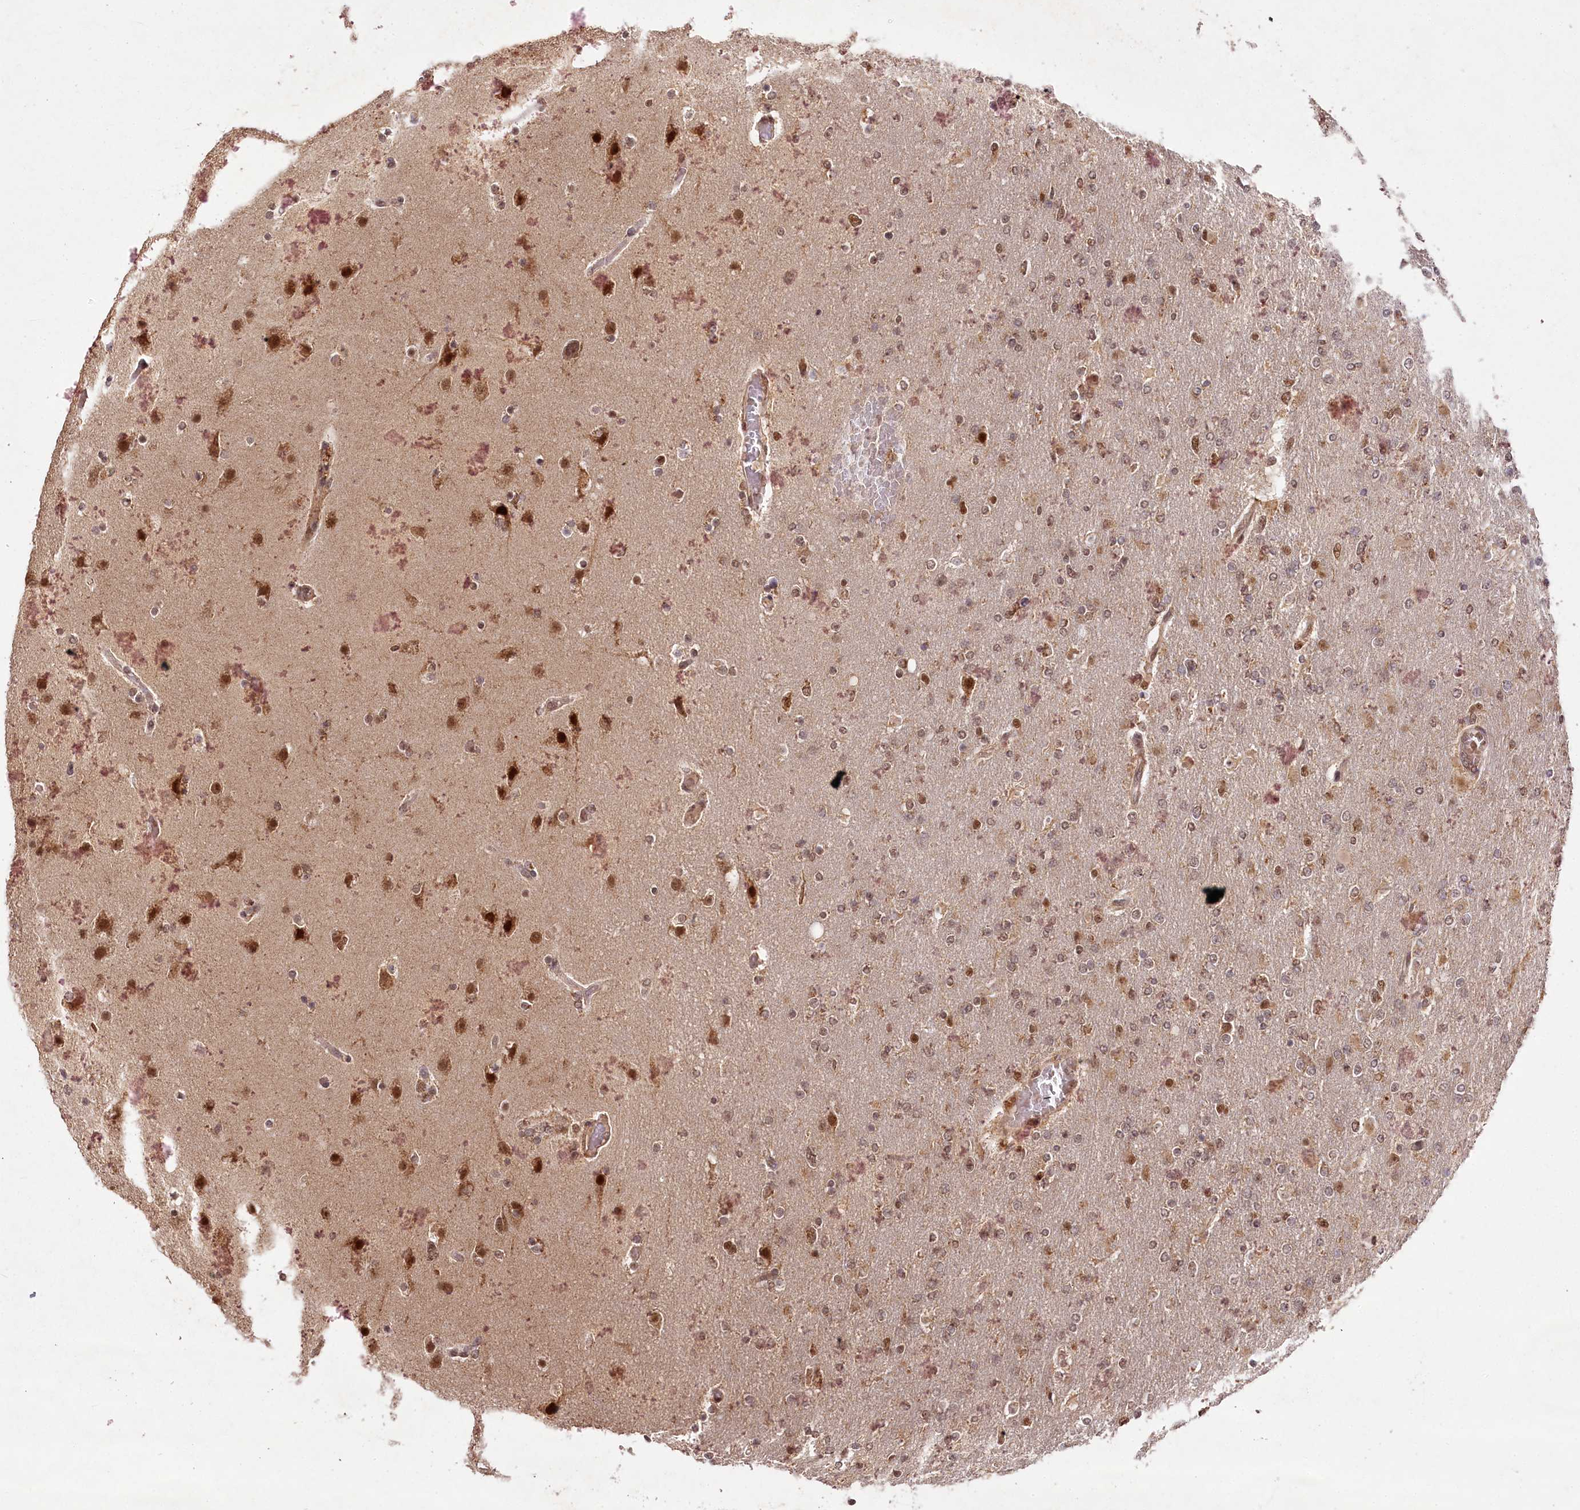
{"staining": {"intensity": "moderate", "quantity": "25%-75%", "location": "cytoplasmic/membranous,nuclear"}, "tissue": "glioma", "cell_type": "Tumor cells", "image_type": "cancer", "snomed": [{"axis": "morphology", "description": "Glioma, malignant, High grade"}, {"axis": "topography", "description": "Cerebral cortex"}], "caption": "Immunohistochemistry (IHC) of glioma displays medium levels of moderate cytoplasmic/membranous and nuclear expression in about 25%-75% of tumor cells. (Stains: DAB in brown, nuclei in blue, Microscopy: brightfield microscopy at high magnification).", "gene": "MICU1", "patient": {"sex": "female", "age": 36}}